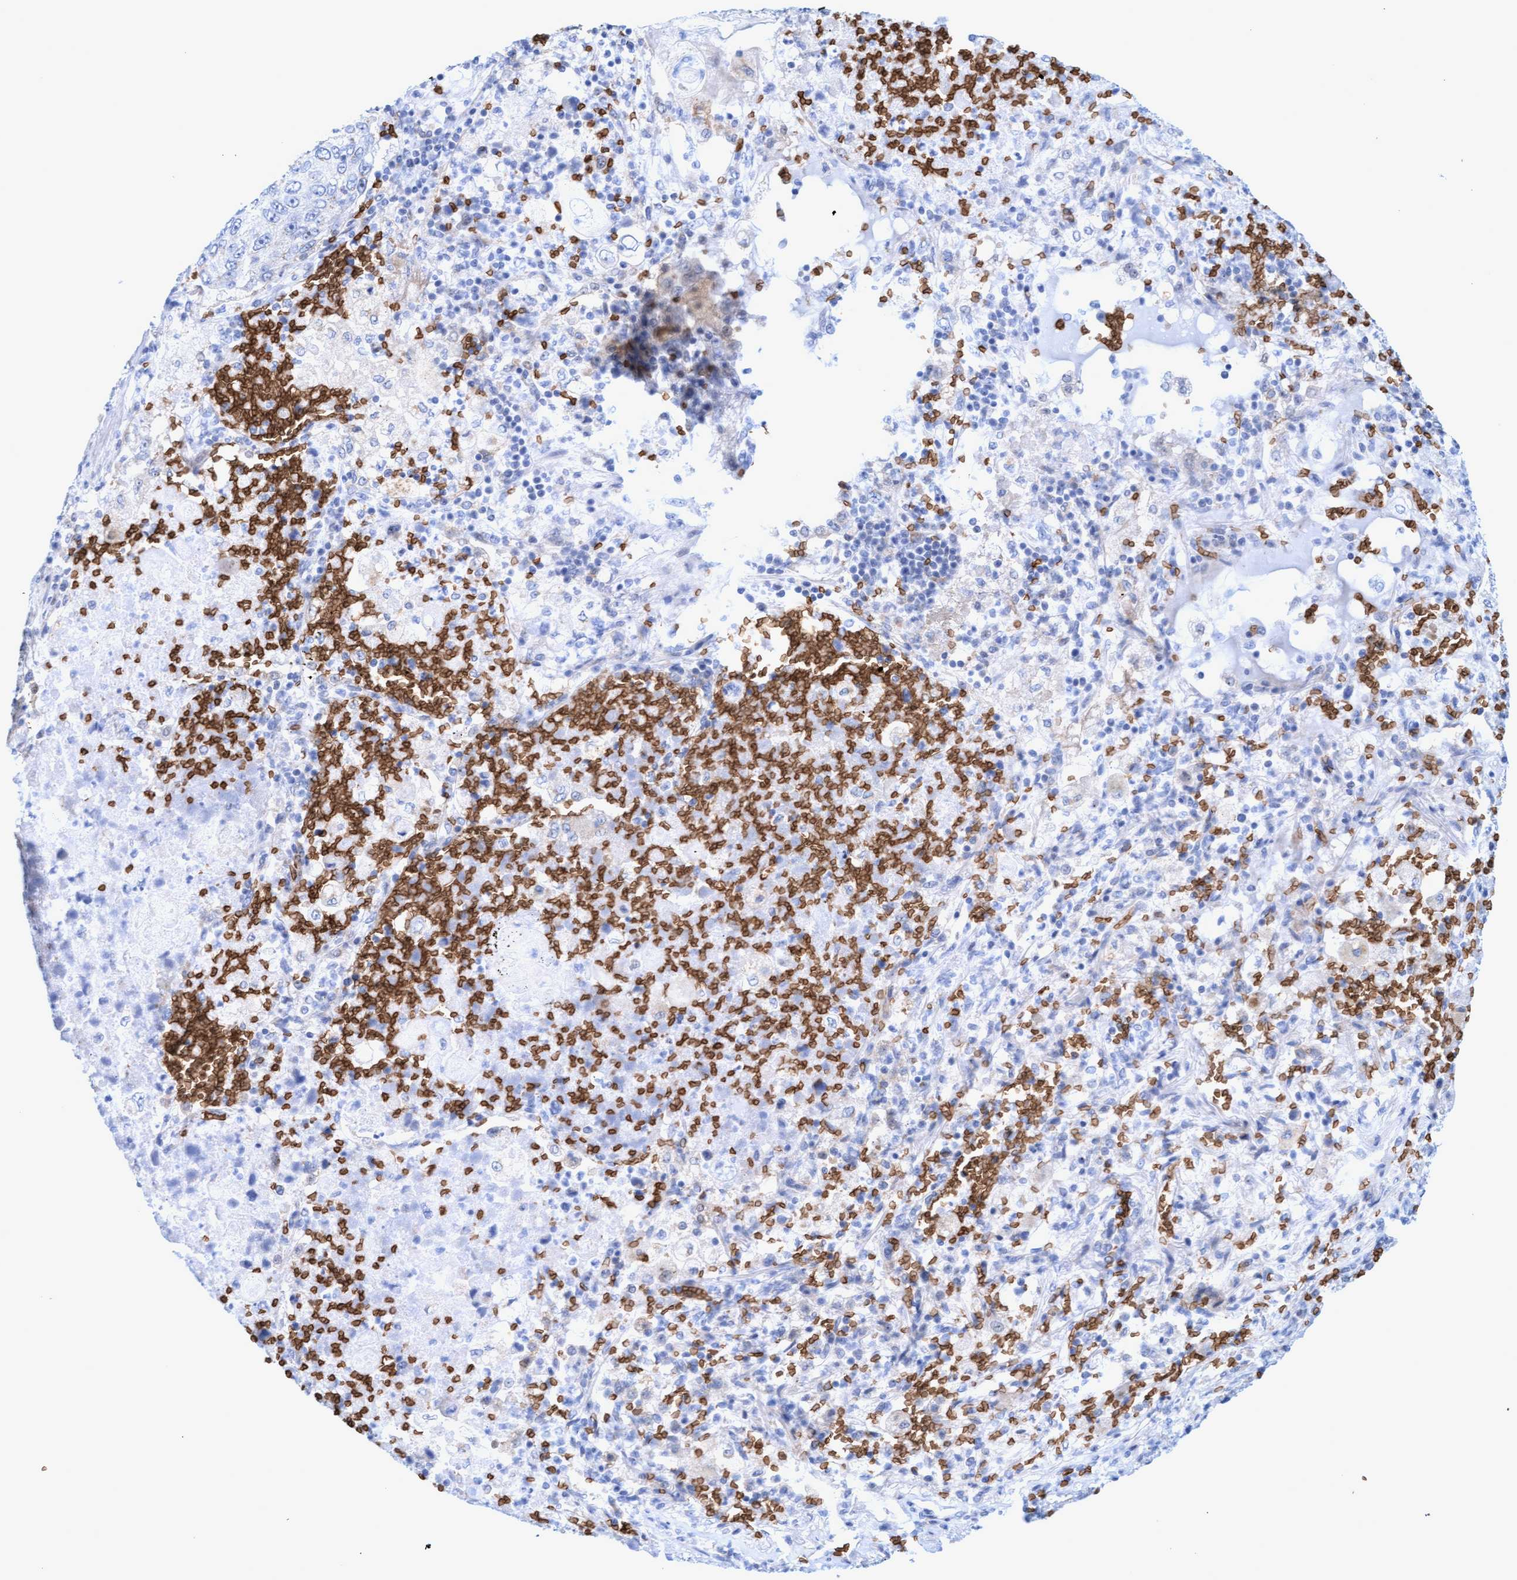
{"staining": {"intensity": "negative", "quantity": "none", "location": "none"}, "tissue": "lung cancer", "cell_type": "Tumor cells", "image_type": "cancer", "snomed": [{"axis": "morphology", "description": "Squamous cell carcinoma, NOS"}, {"axis": "topography", "description": "Lung"}], "caption": "Protein analysis of lung squamous cell carcinoma shows no significant expression in tumor cells.", "gene": "SPEM2", "patient": {"sex": "male", "age": 61}}